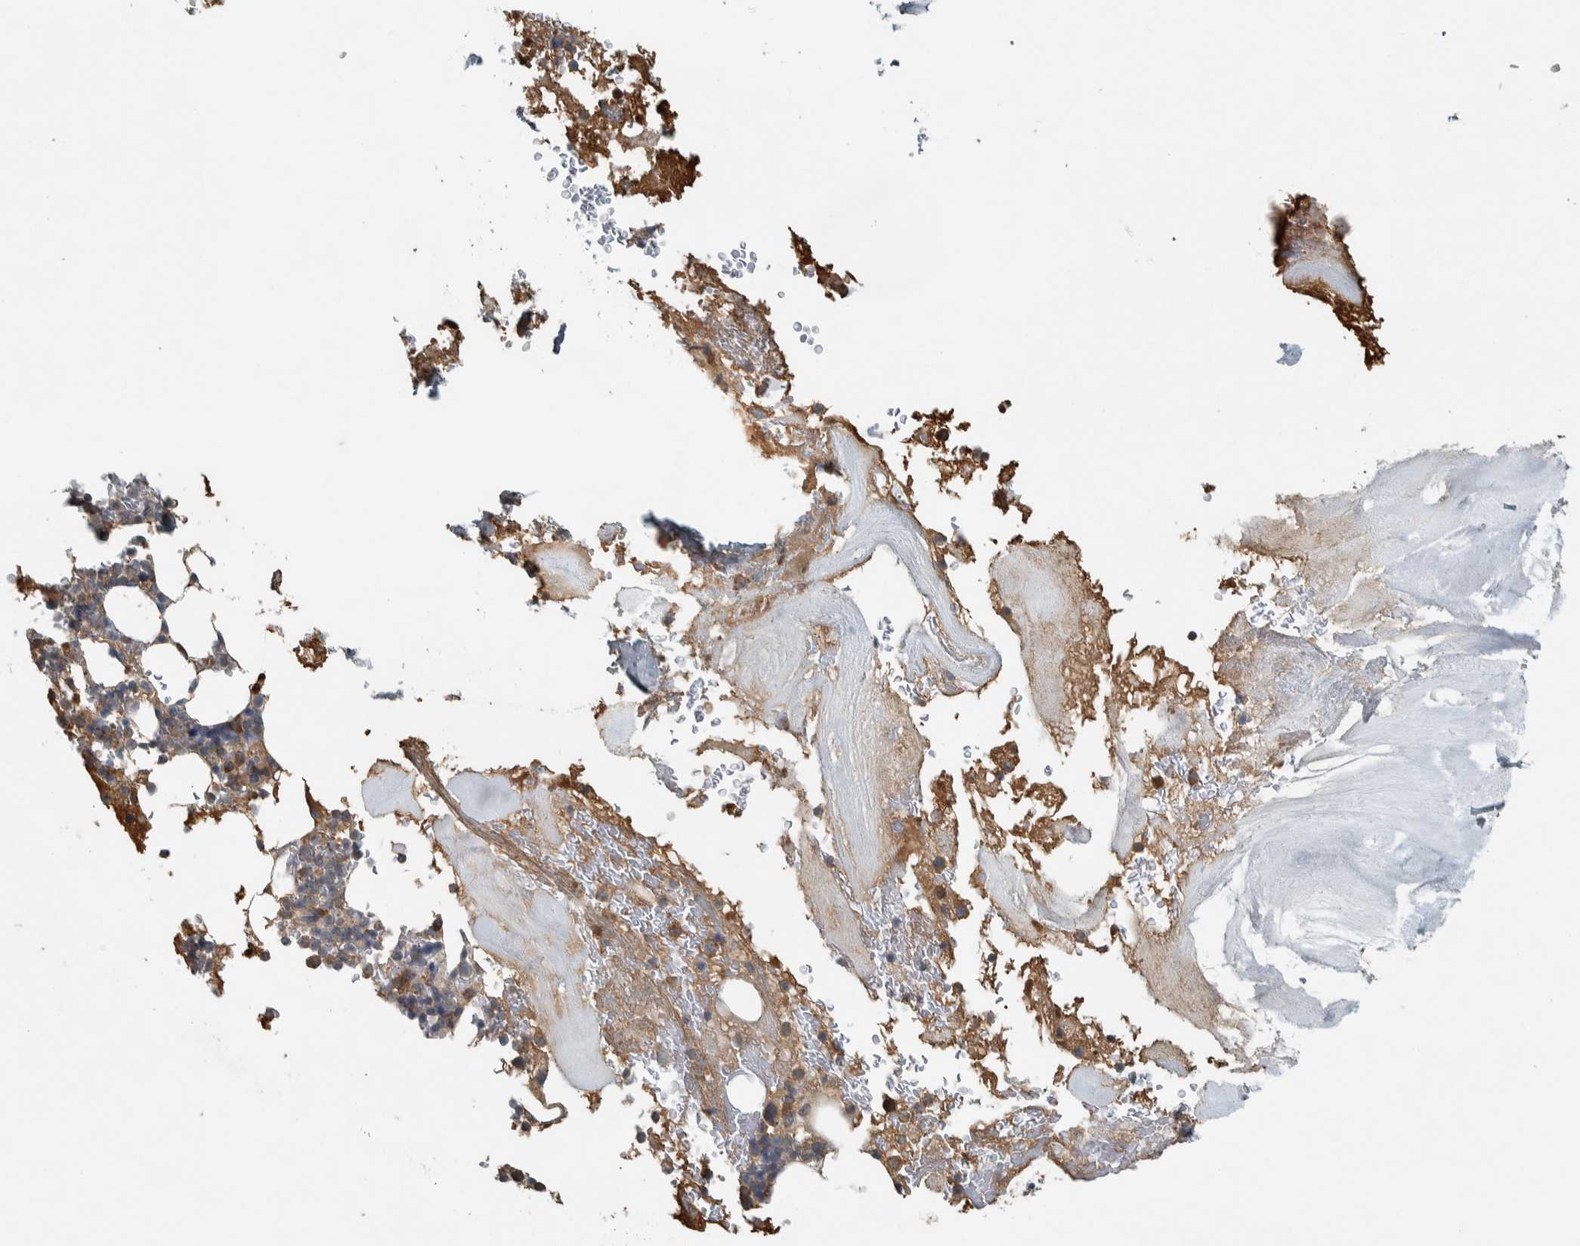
{"staining": {"intensity": "moderate", "quantity": "25%-75%", "location": "cytoplasmic/membranous"}, "tissue": "bone marrow", "cell_type": "Hematopoietic cells", "image_type": "normal", "snomed": [{"axis": "morphology", "description": "Normal tissue, NOS"}, {"axis": "topography", "description": "Bone marrow"}], "caption": "Bone marrow was stained to show a protein in brown. There is medium levels of moderate cytoplasmic/membranous staining in about 25%-75% of hematopoietic cells. (DAB IHC with brightfield microscopy, high magnification).", "gene": "CLCN2", "patient": {"sex": "female", "age": 81}}